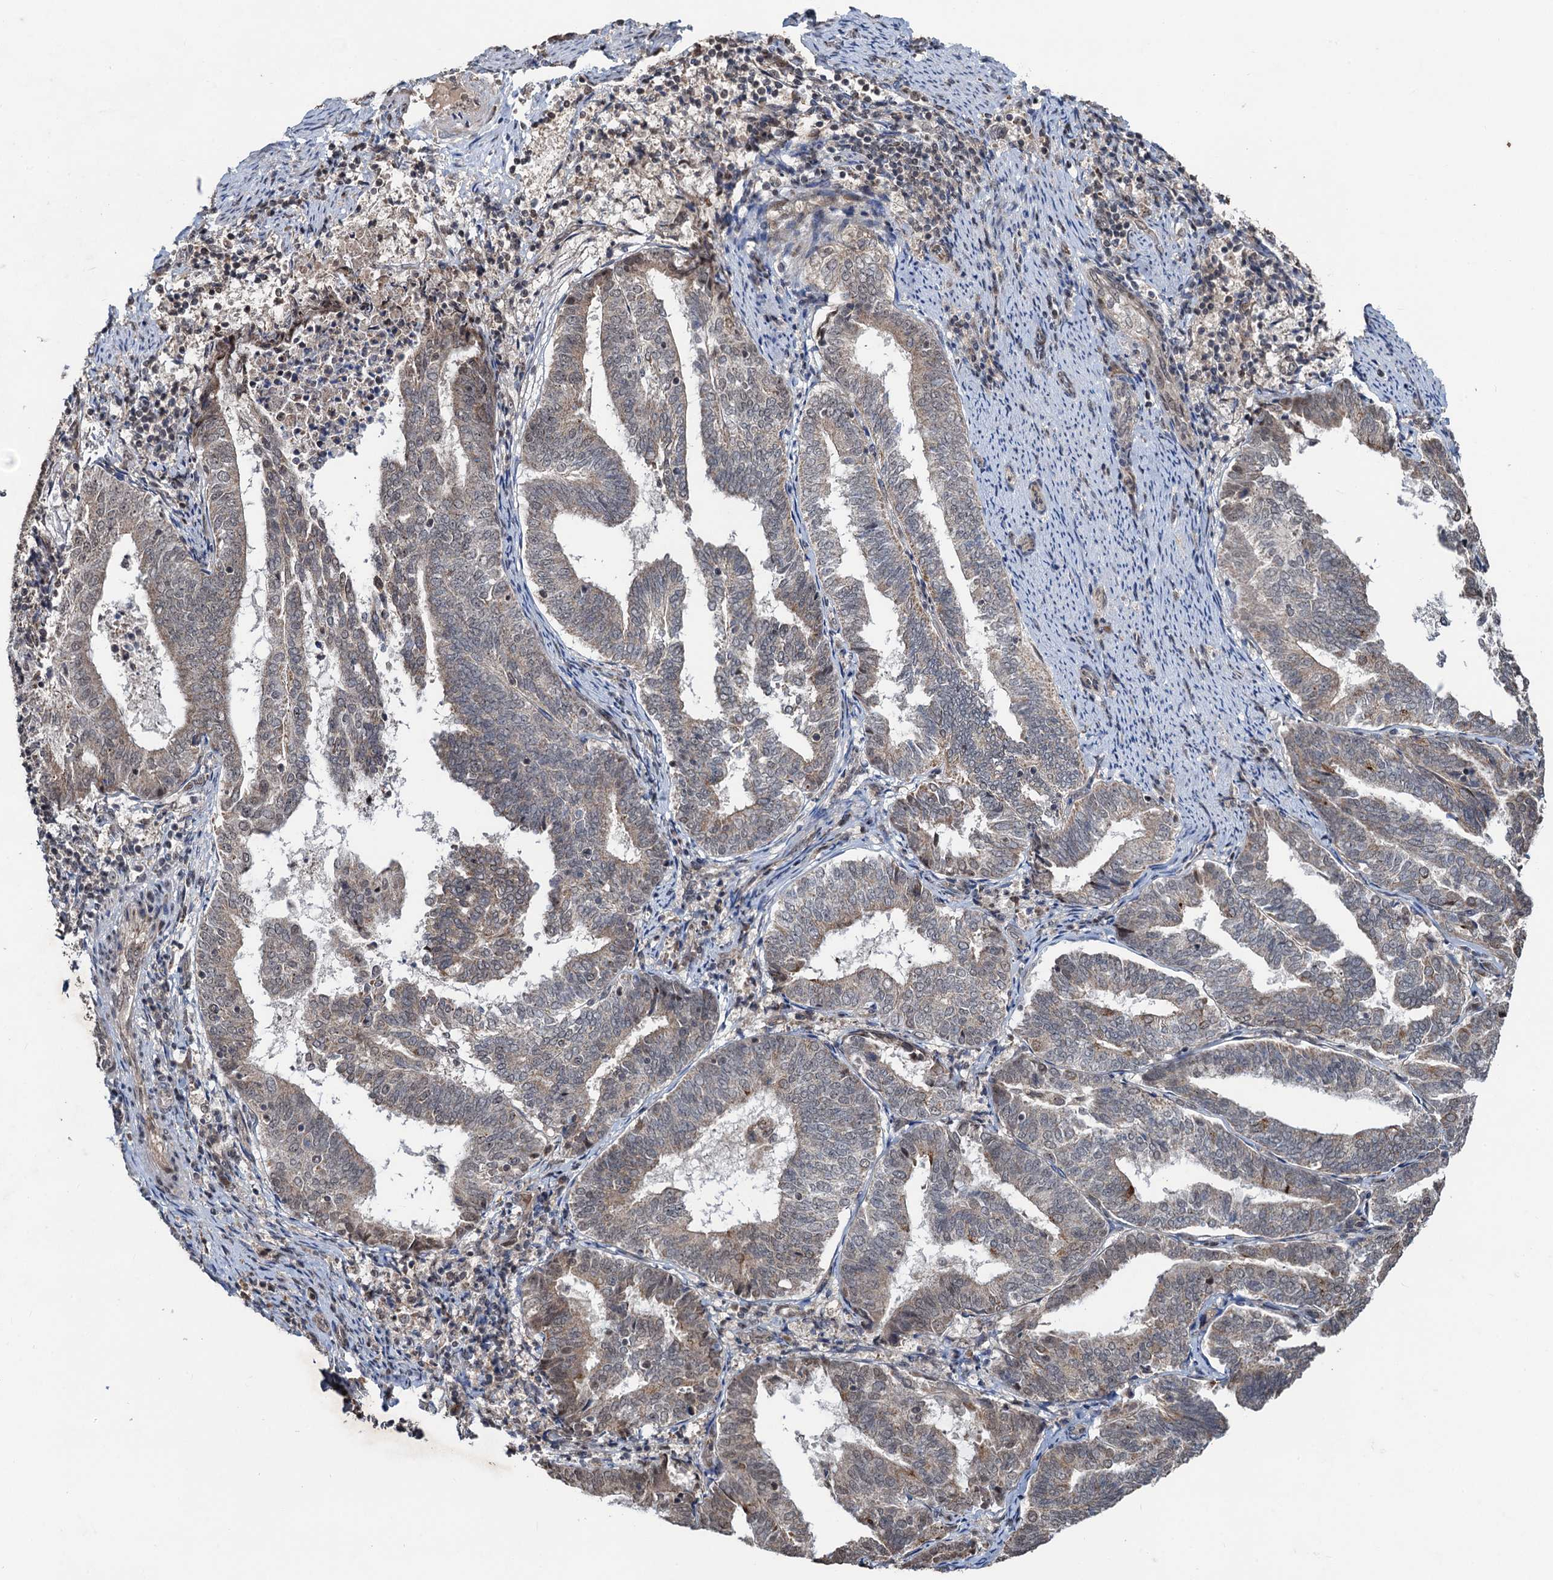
{"staining": {"intensity": "weak", "quantity": "<25%", "location": "cytoplasmic/membranous"}, "tissue": "endometrial cancer", "cell_type": "Tumor cells", "image_type": "cancer", "snomed": [{"axis": "morphology", "description": "Adenocarcinoma, NOS"}, {"axis": "topography", "description": "Endometrium"}], "caption": "IHC micrograph of adenocarcinoma (endometrial) stained for a protein (brown), which displays no staining in tumor cells.", "gene": "REP15", "patient": {"sex": "female", "age": 80}}